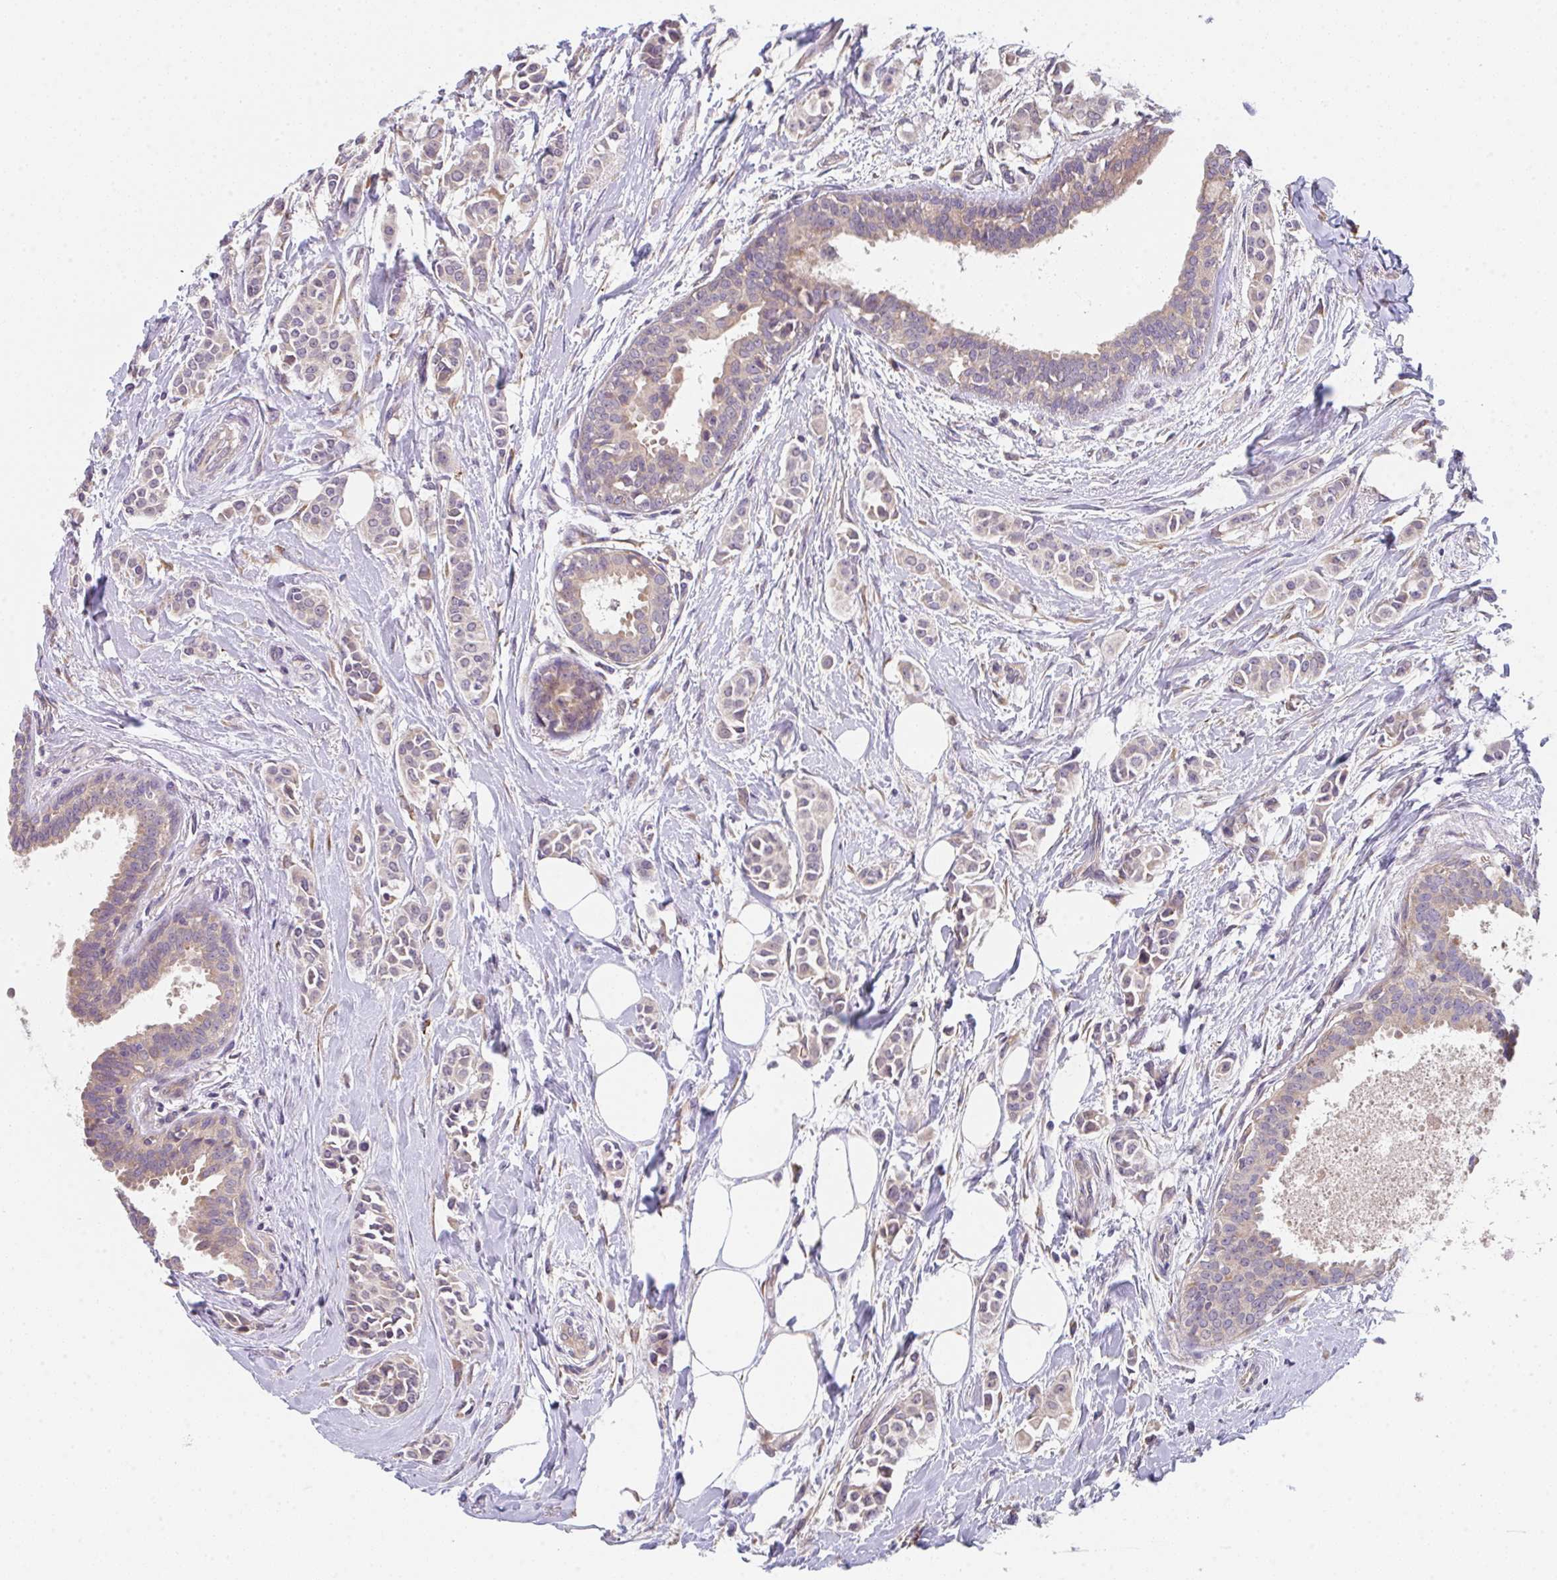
{"staining": {"intensity": "weak", "quantity": ">75%", "location": "cytoplasmic/membranous"}, "tissue": "breast cancer", "cell_type": "Tumor cells", "image_type": "cancer", "snomed": [{"axis": "morphology", "description": "Duct carcinoma"}, {"axis": "topography", "description": "Breast"}], "caption": "High-power microscopy captured an immunohistochemistry (IHC) image of invasive ductal carcinoma (breast), revealing weak cytoplasmic/membranous expression in about >75% of tumor cells.", "gene": "TSPAN31", "patient": {"sex": "female", "age": 64}}